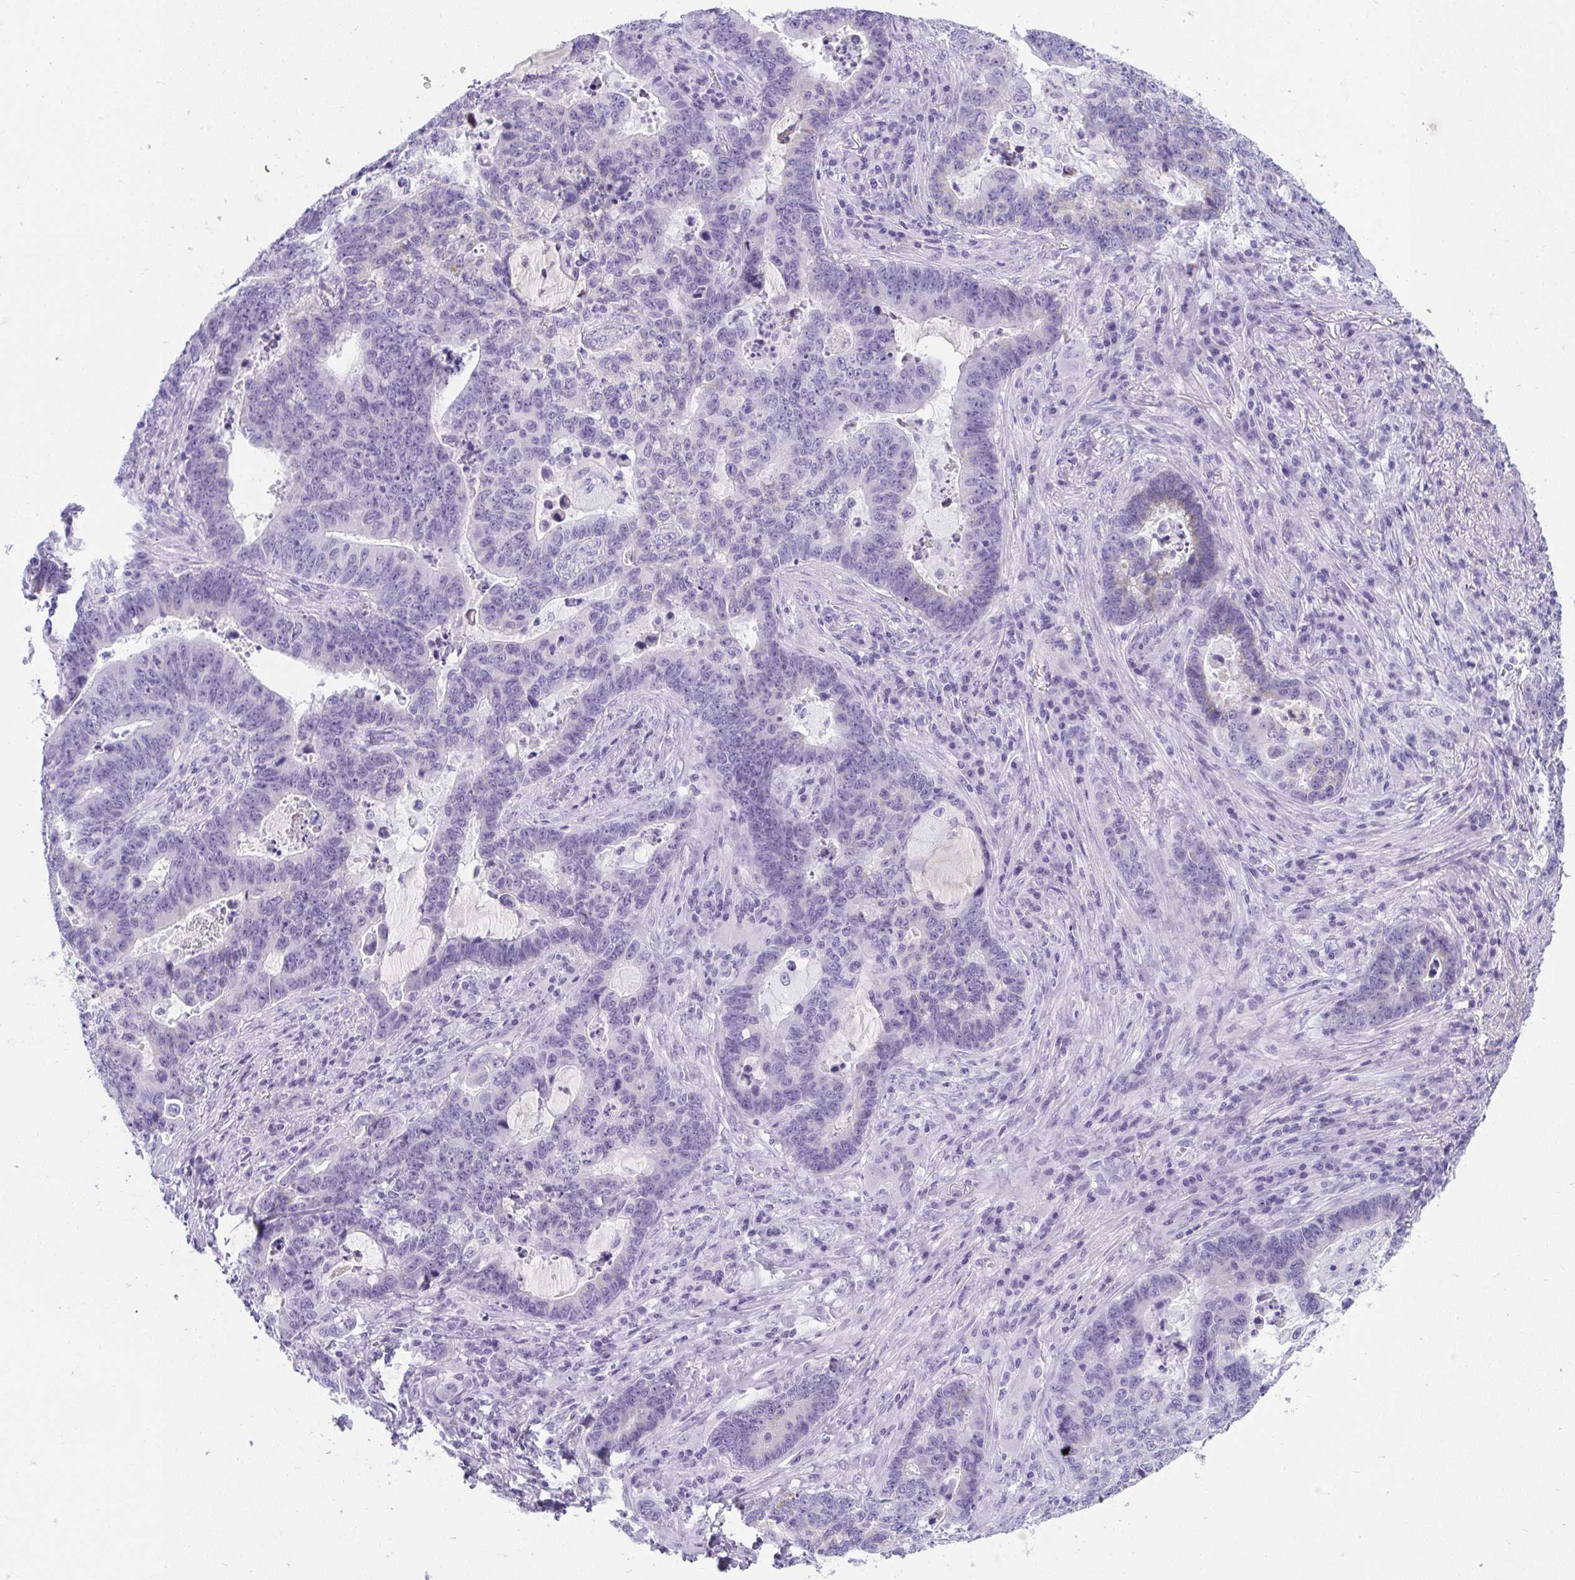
{"staining": {"intensity": "negative", "quantity": "none", "location": "none"}, "tissue": "lung cancer", "cell_type": "Tumor cells", "image_type": "cancer", "snomed": [{"axis": "morphology", "description": "Aneuploidy"}, {"axis": "morphology", "description": "Adenocarcinoma, NOS"}, {"axis": "morphology", "description": "Adenocarcinoma primary or metastatic"}, {"axis": "topography", "description": "Lung"}], "caption": "Tumor cells show no significant protein staining in adenocarcinoma (lung). (Immunohistochemistry, brightfield microscopy, high magnification).", "gene": "ZSWIM3", "patient": {"sex": "female", "age": 75}}